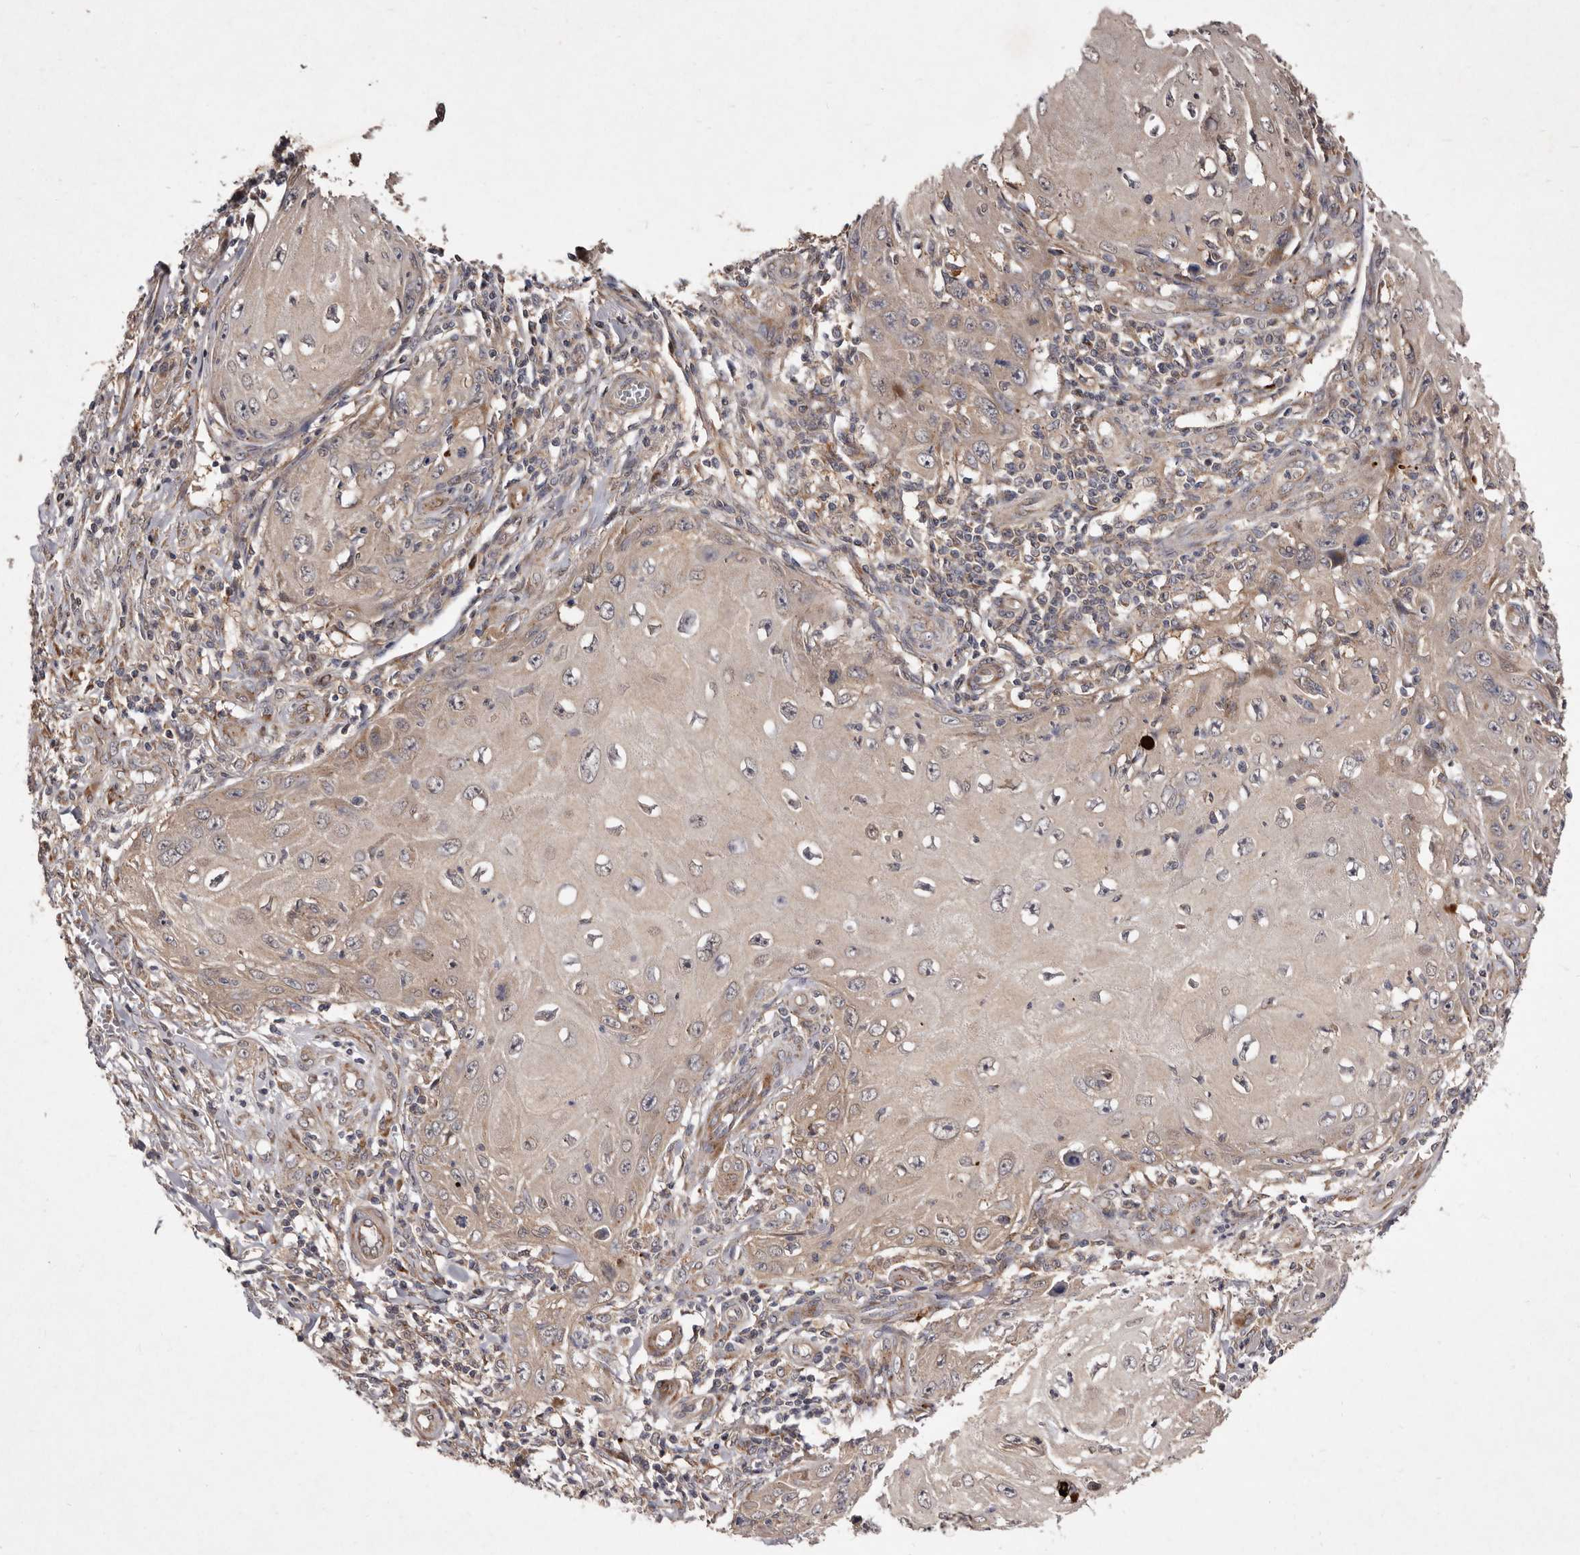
{"staining": {"intensity": "weak", "quantity": "25%-75%", "location": "cytoplasmic/membranous"}, "tissue": "skin cancer", "cell_type": "Tumor cells", "image_type": "cancer", "snomed": [{"axis": "morphology", "description": "Squamous cell carcinoma, NOS"}, {"axis": "topography", "description": "Skin"}], "caption": "The histopathology image reveals staining of skin squamous cell carcinoma, revealing weak cytoplasmic/membranous protein expression (brown color) within tumor cells.", "gene": "FLAD1", "patient": {"sex": "female", "age": 73}}